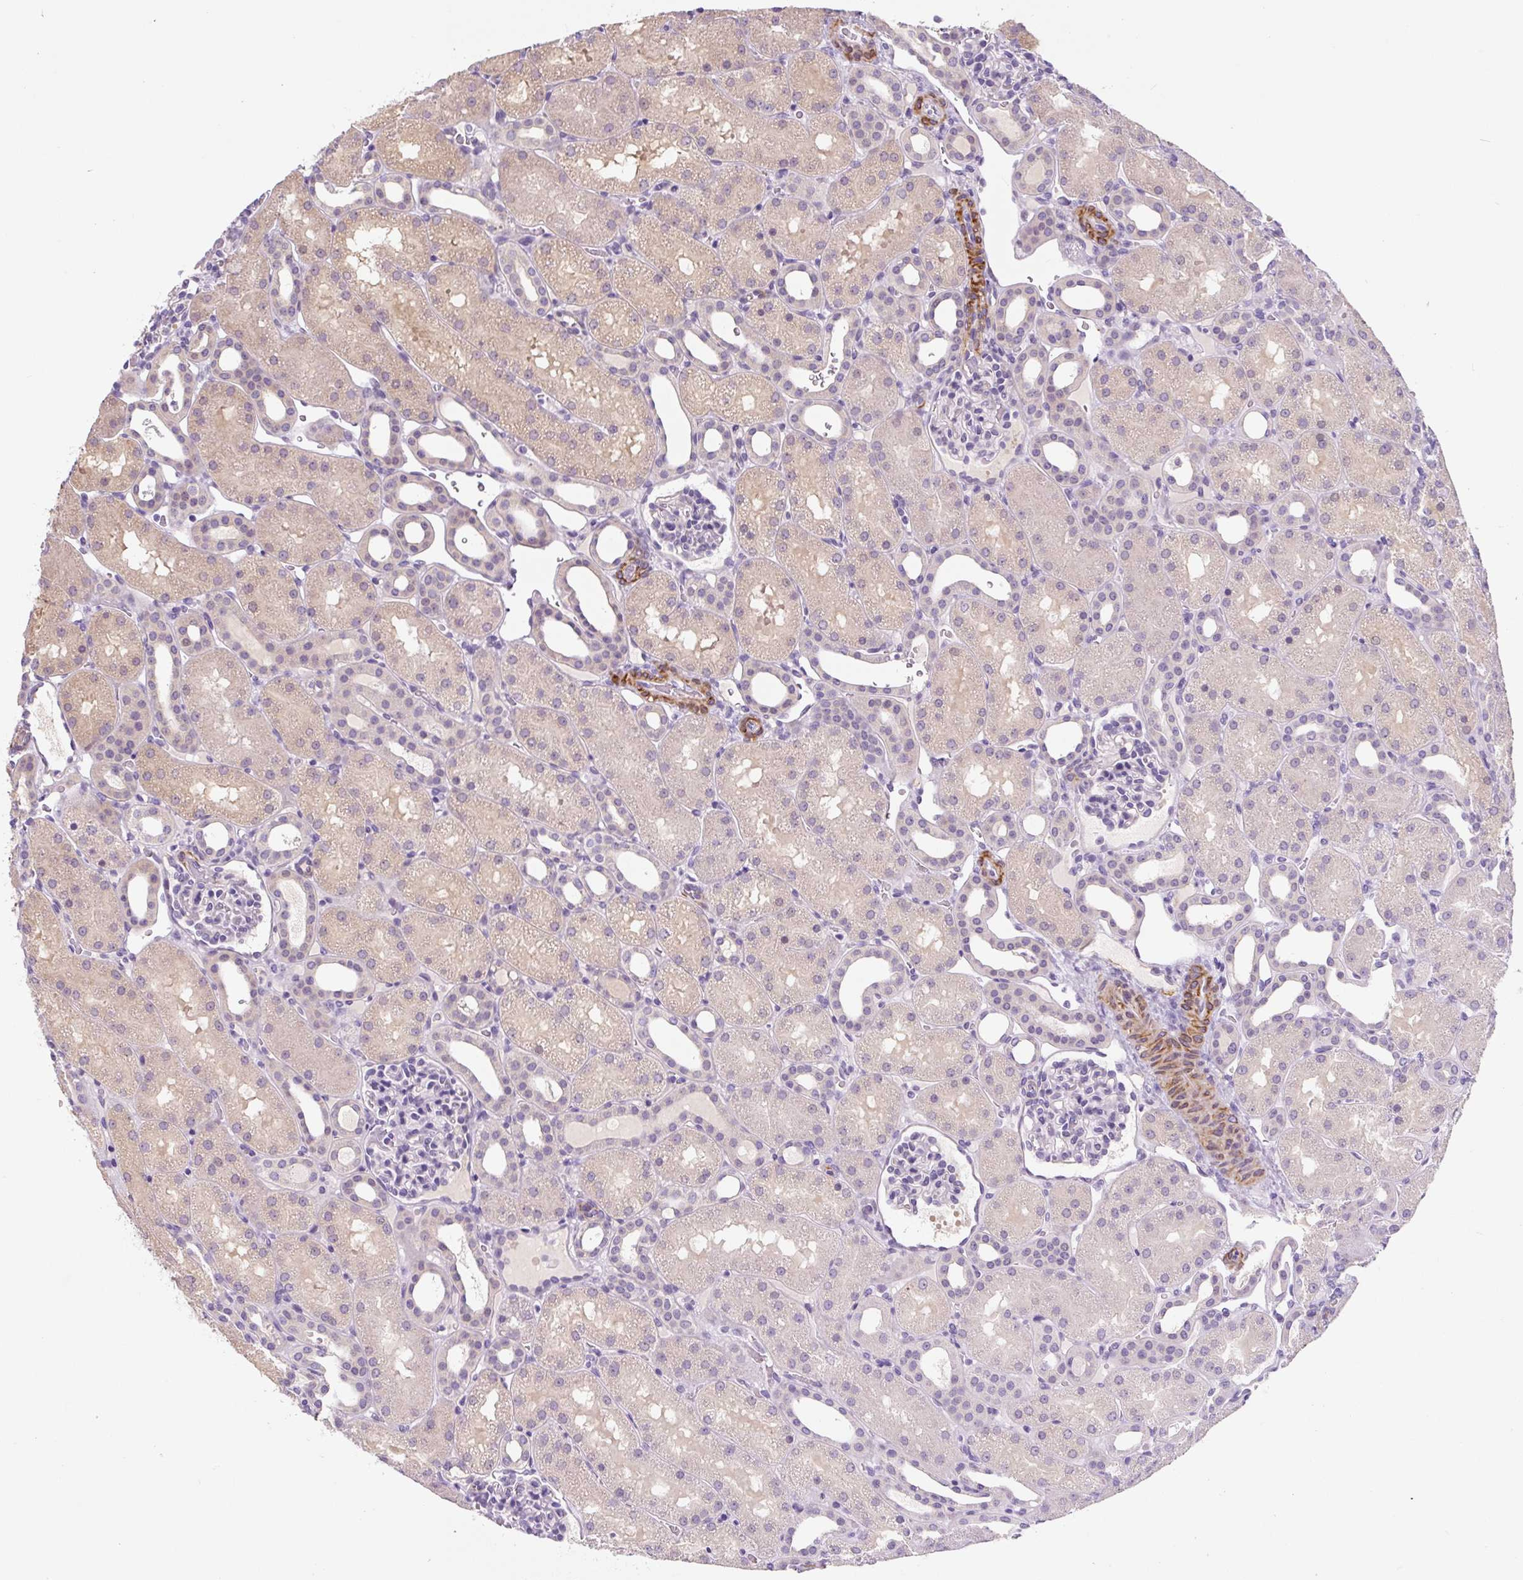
{"staining": {"intensity": "negative", "quantity": "none", "location": "none"}, "tissue": "kidney", "cell_type": "Cells in glomeruli", "image_type": "normal", "snomed": [{"axis": "morphology", "description": "Normal tissue, NOS"}, {"axis": "topography", "description": "Kidney"}], "caption": "An image of kidney stained for a protein reveals no brown staining in cells in glomeruli. (Stains: DAB (3,3'-diaminobenzidine) immunohistochemistry with hematoxylin counter stain, Microscopy: brightfield microscopy at high magnification).", "gene": "CCL25", "patient": {"sex": "male", "age": 2}}